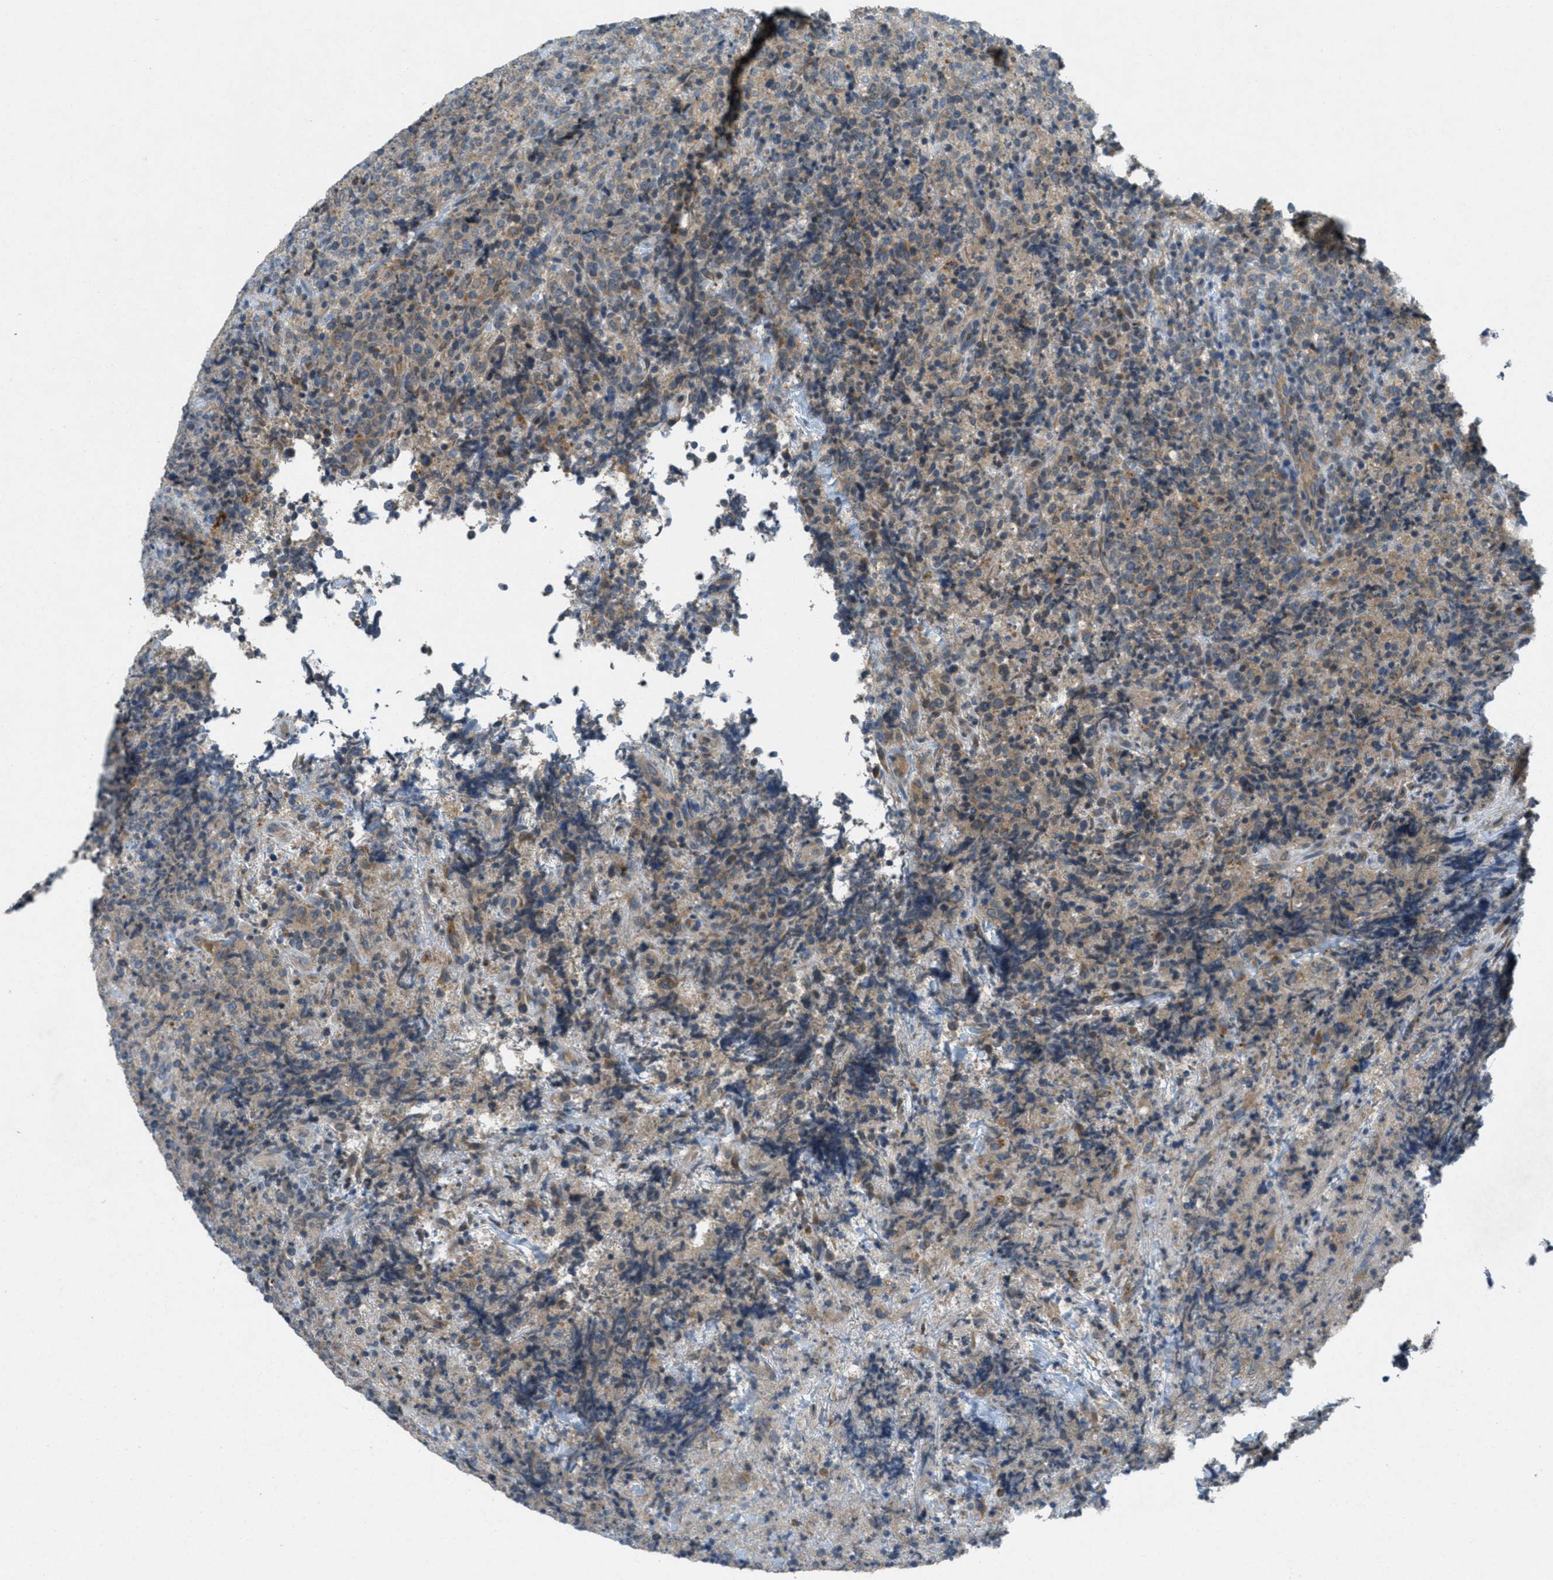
{"staining": {"intensity": "weak", "quantity": "25%-75%", "location": "cytoplasmic/membranous"}, "tissue": "lymphoma", "cell_type": "Tumor cells", "image_type": "cancer", "snomed": [{"axis": "morphology", "description": "Malignant lymphoma, non-Hodgkin's type, High grade"}, {"axis": "topography", "description": "Tonsil"}], "caption": "The immunohistochemical stain shows weak cytoplasmic/membranous expression in tumor cells of lymphoma tissue.", "gene": "SIGMAR1", "patient": {"sex": "female", "age": 36}}